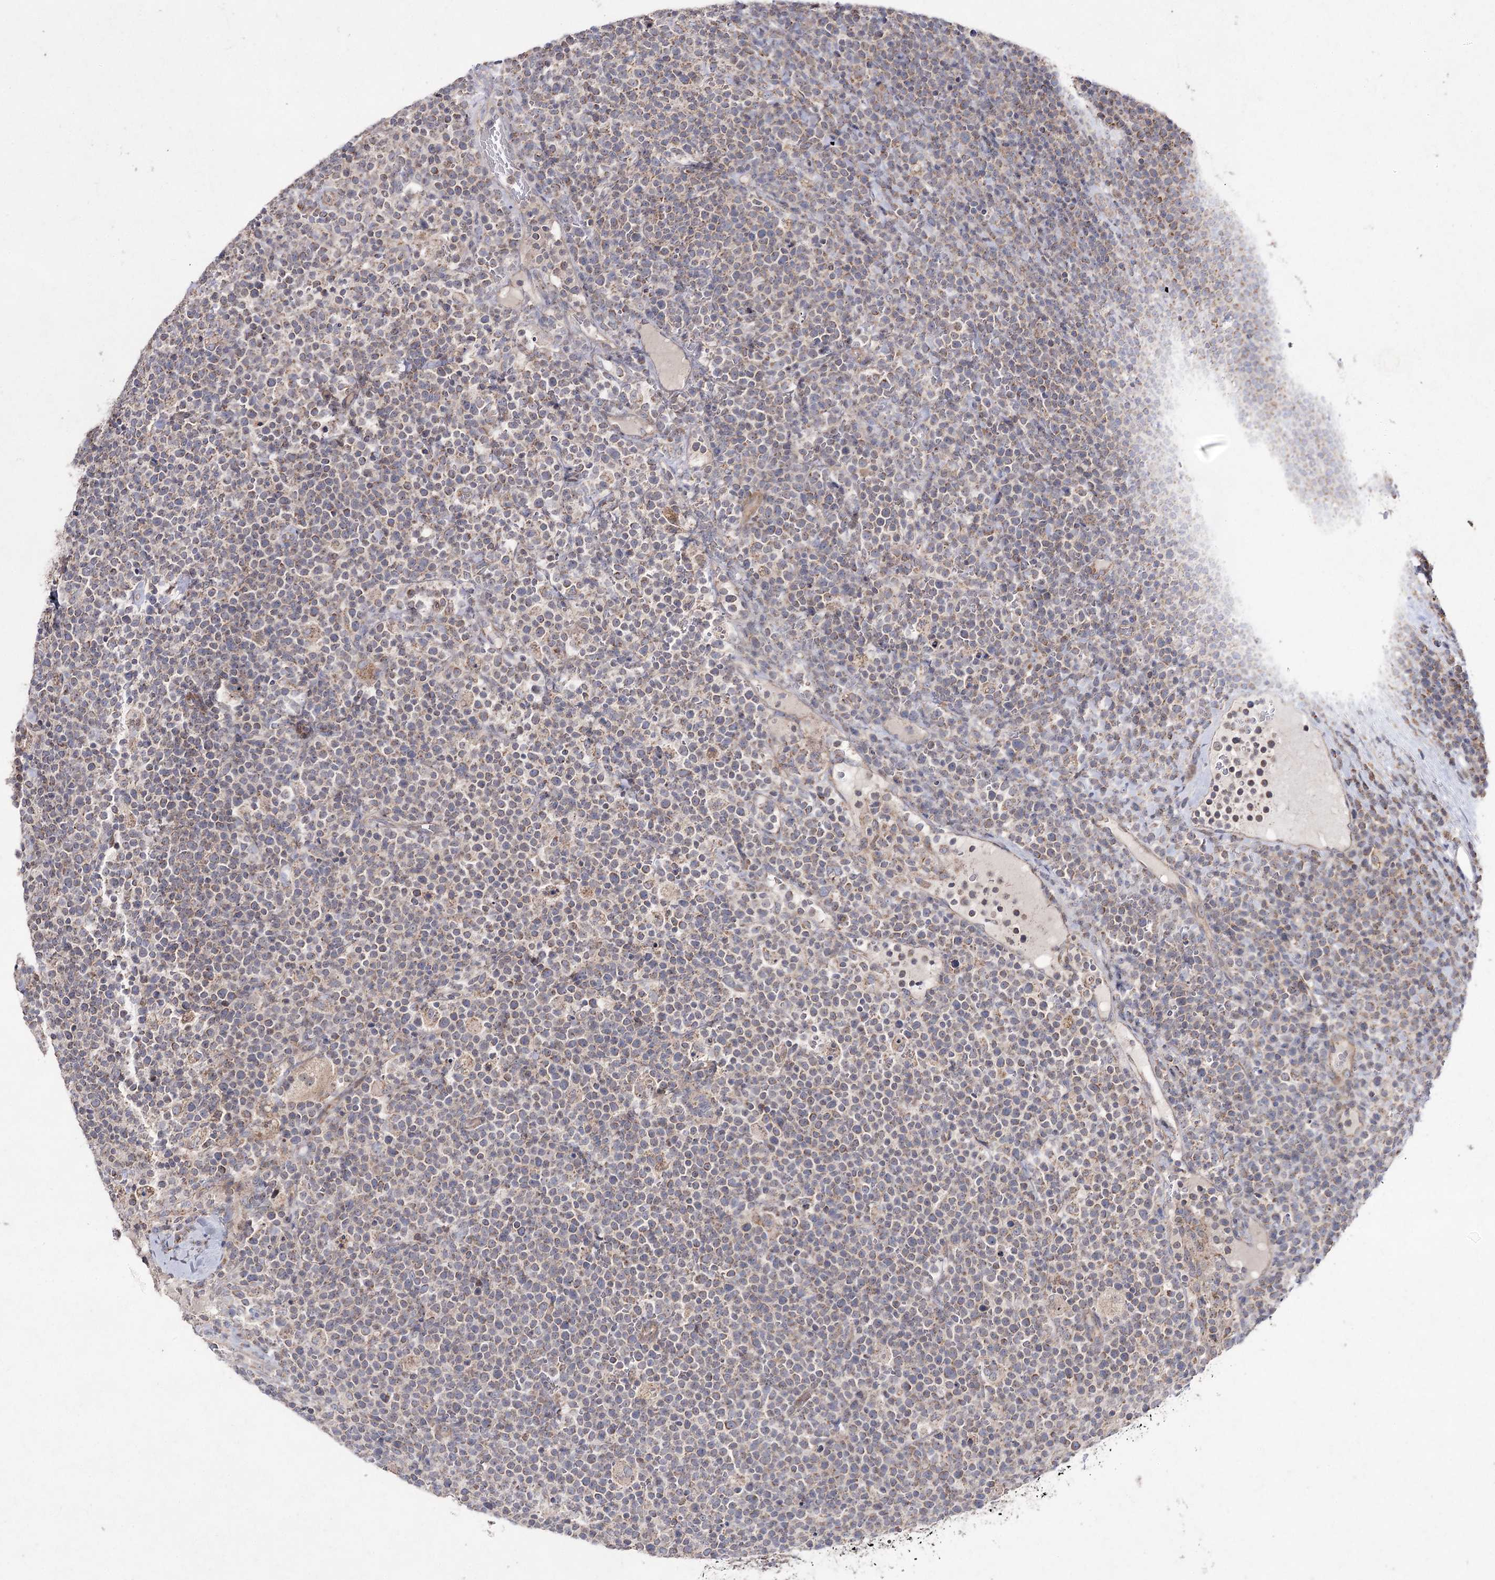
{"staining": {"intensity": "weak", "quantity": "<25%", "location": "cytoplasmic/membranous"}, "tissue": "lymphoma", "cell_type": "Tumor cells", "image_type": "cancer", "snomed": [{"axis": "morphology", "description": "Malignant lymphoma, non-Hodgkin's type, High grade"}, {"axis": "topography", "description": "Lymph node"}], "caption": "The photomicrograph demonstrates no staining of tumor cells in malignant lymphoma, non-Hodgkin's type (high-grade).", "gene": "FANCL", "patient": {"sex": "male", "age": 61}}